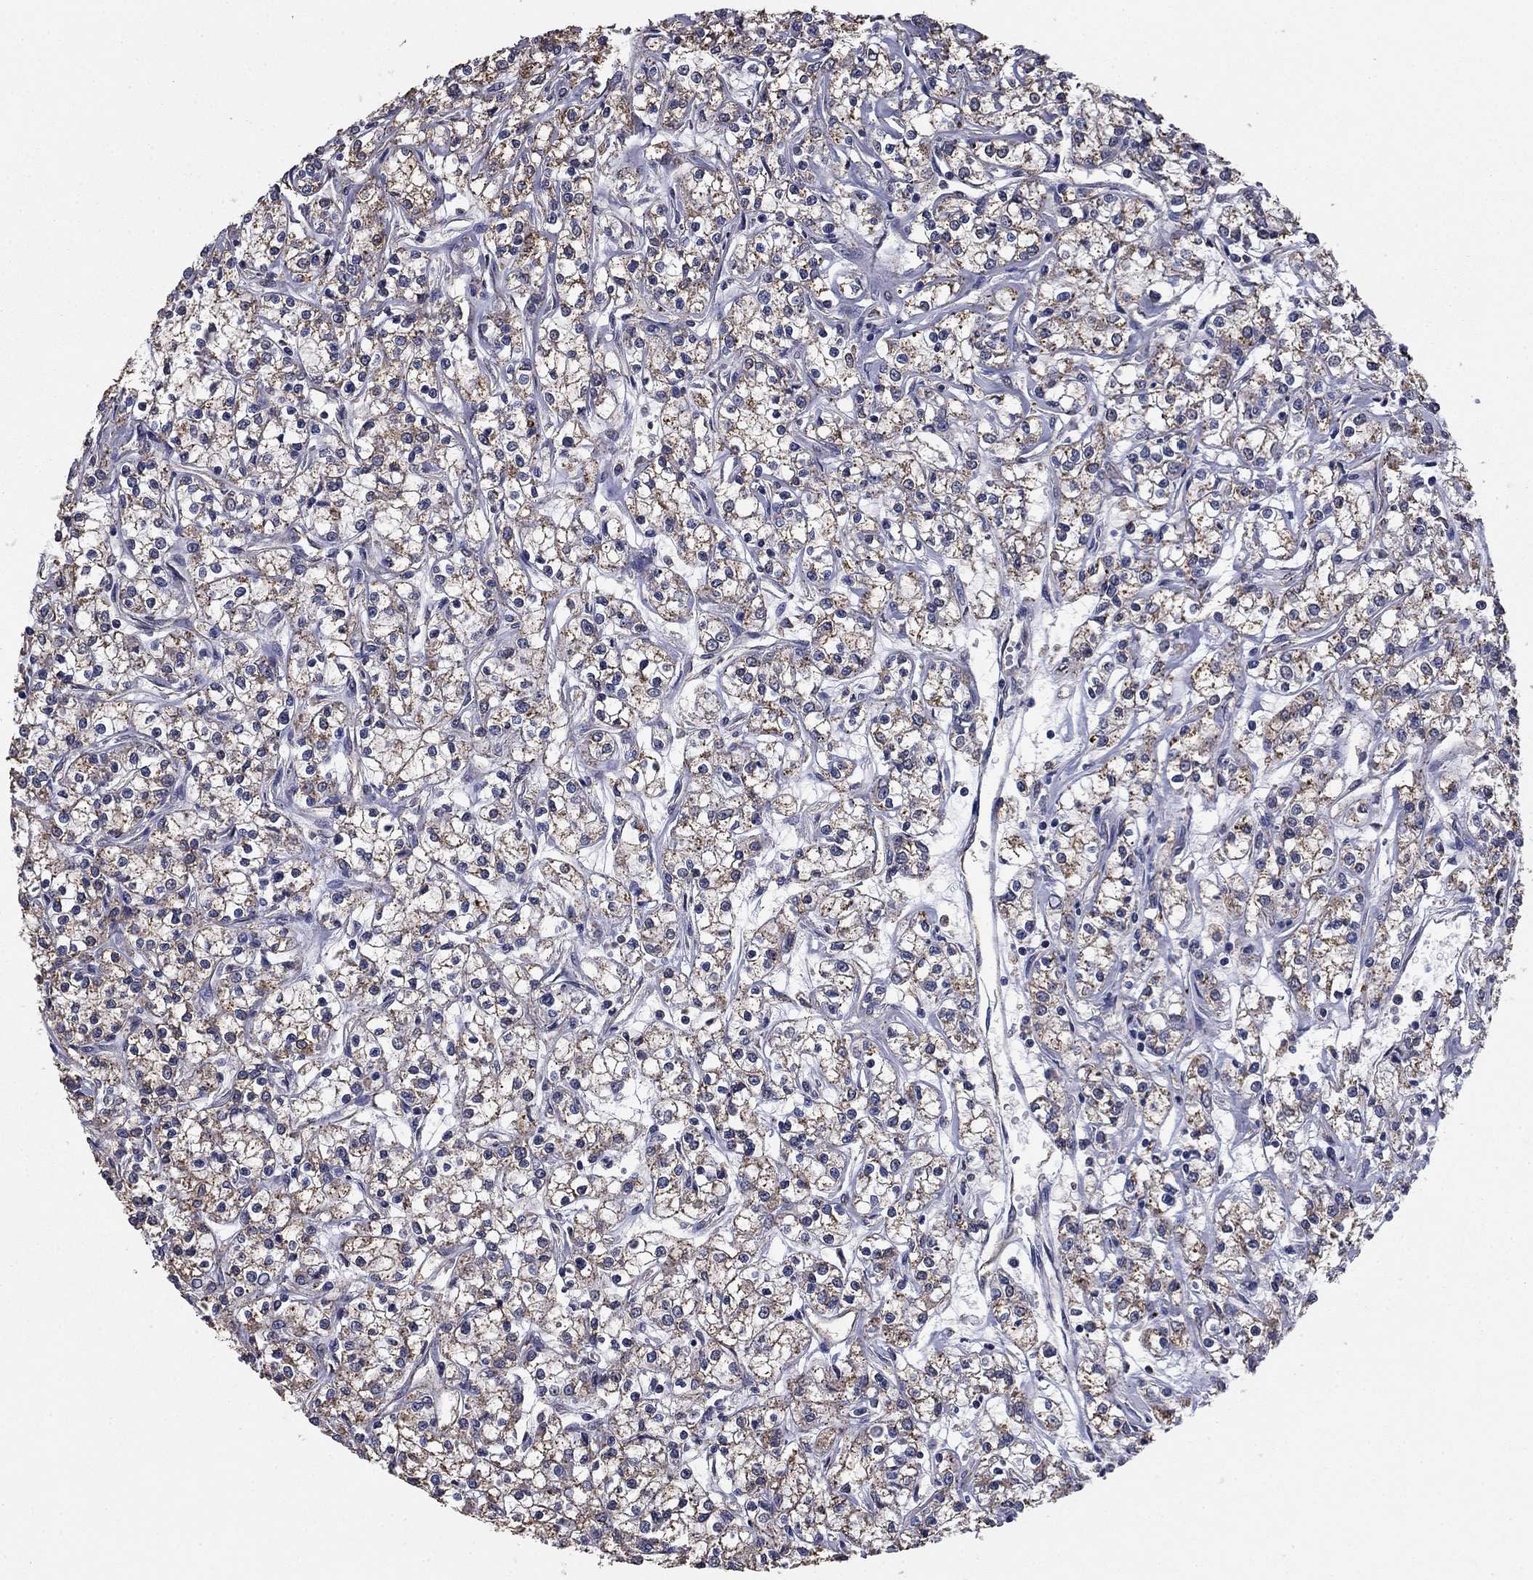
{"staining": {"intensity": "weak", "quantity": "<25%", "location": "cytoplasmic/membranous"}, "tissue": "renal cancer", "cell_type": "Tumor cells", "image_type": "cancer", "snomed": [{"axis": "morphology", "description": "Adenocarcinoma, NOS"}, {"axis": "topography", "description": "Kidney"}], "caption": "Human adenocarcinoma (renal) stained for a protein using IHC reveals no expression in tumor cells.", "gene": "MFAP3L", "patient": {"sex": "female", "age": 59}}